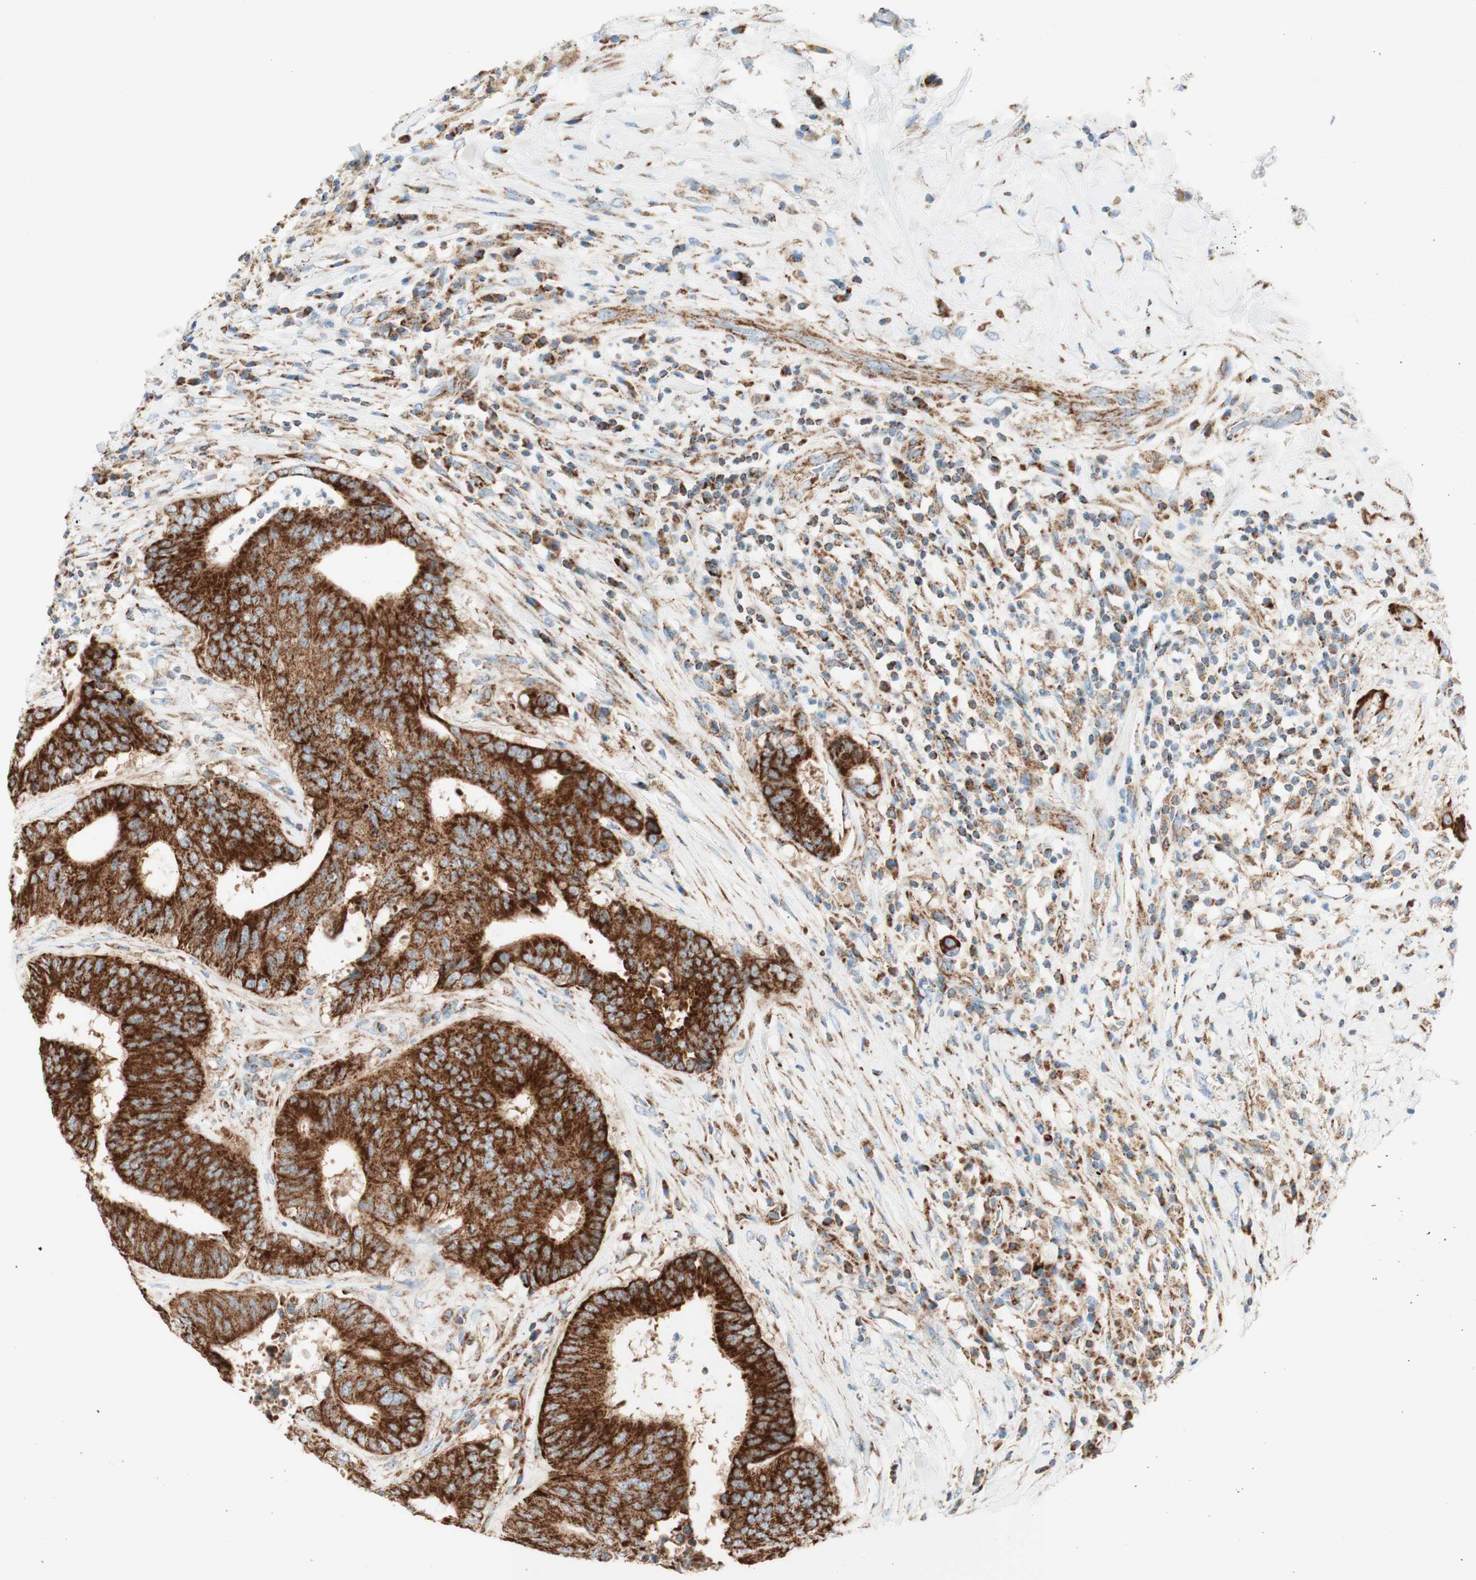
{"staining": {"intensity": "strong", "quantity": ">75%", "location": "cytoplasmic/membranous"}, "tissue": "colorectal cancer", "cell_type": "Tumor cells", "image_type": "cancer", "snomed": [{"axis": "morphology", "description": "Adenocarcinoma, NOS"}, {"axis": "topography", "description": "Rectum"}], "caption": "Human adenocarcinoma (colorectal) stained with a brown dye exhibits strong cytoplasmic/membranous positive expression in about >75% of tumor cells.", "gene": "TOMM20", "patient": {"sex": "male", "age": 72}}